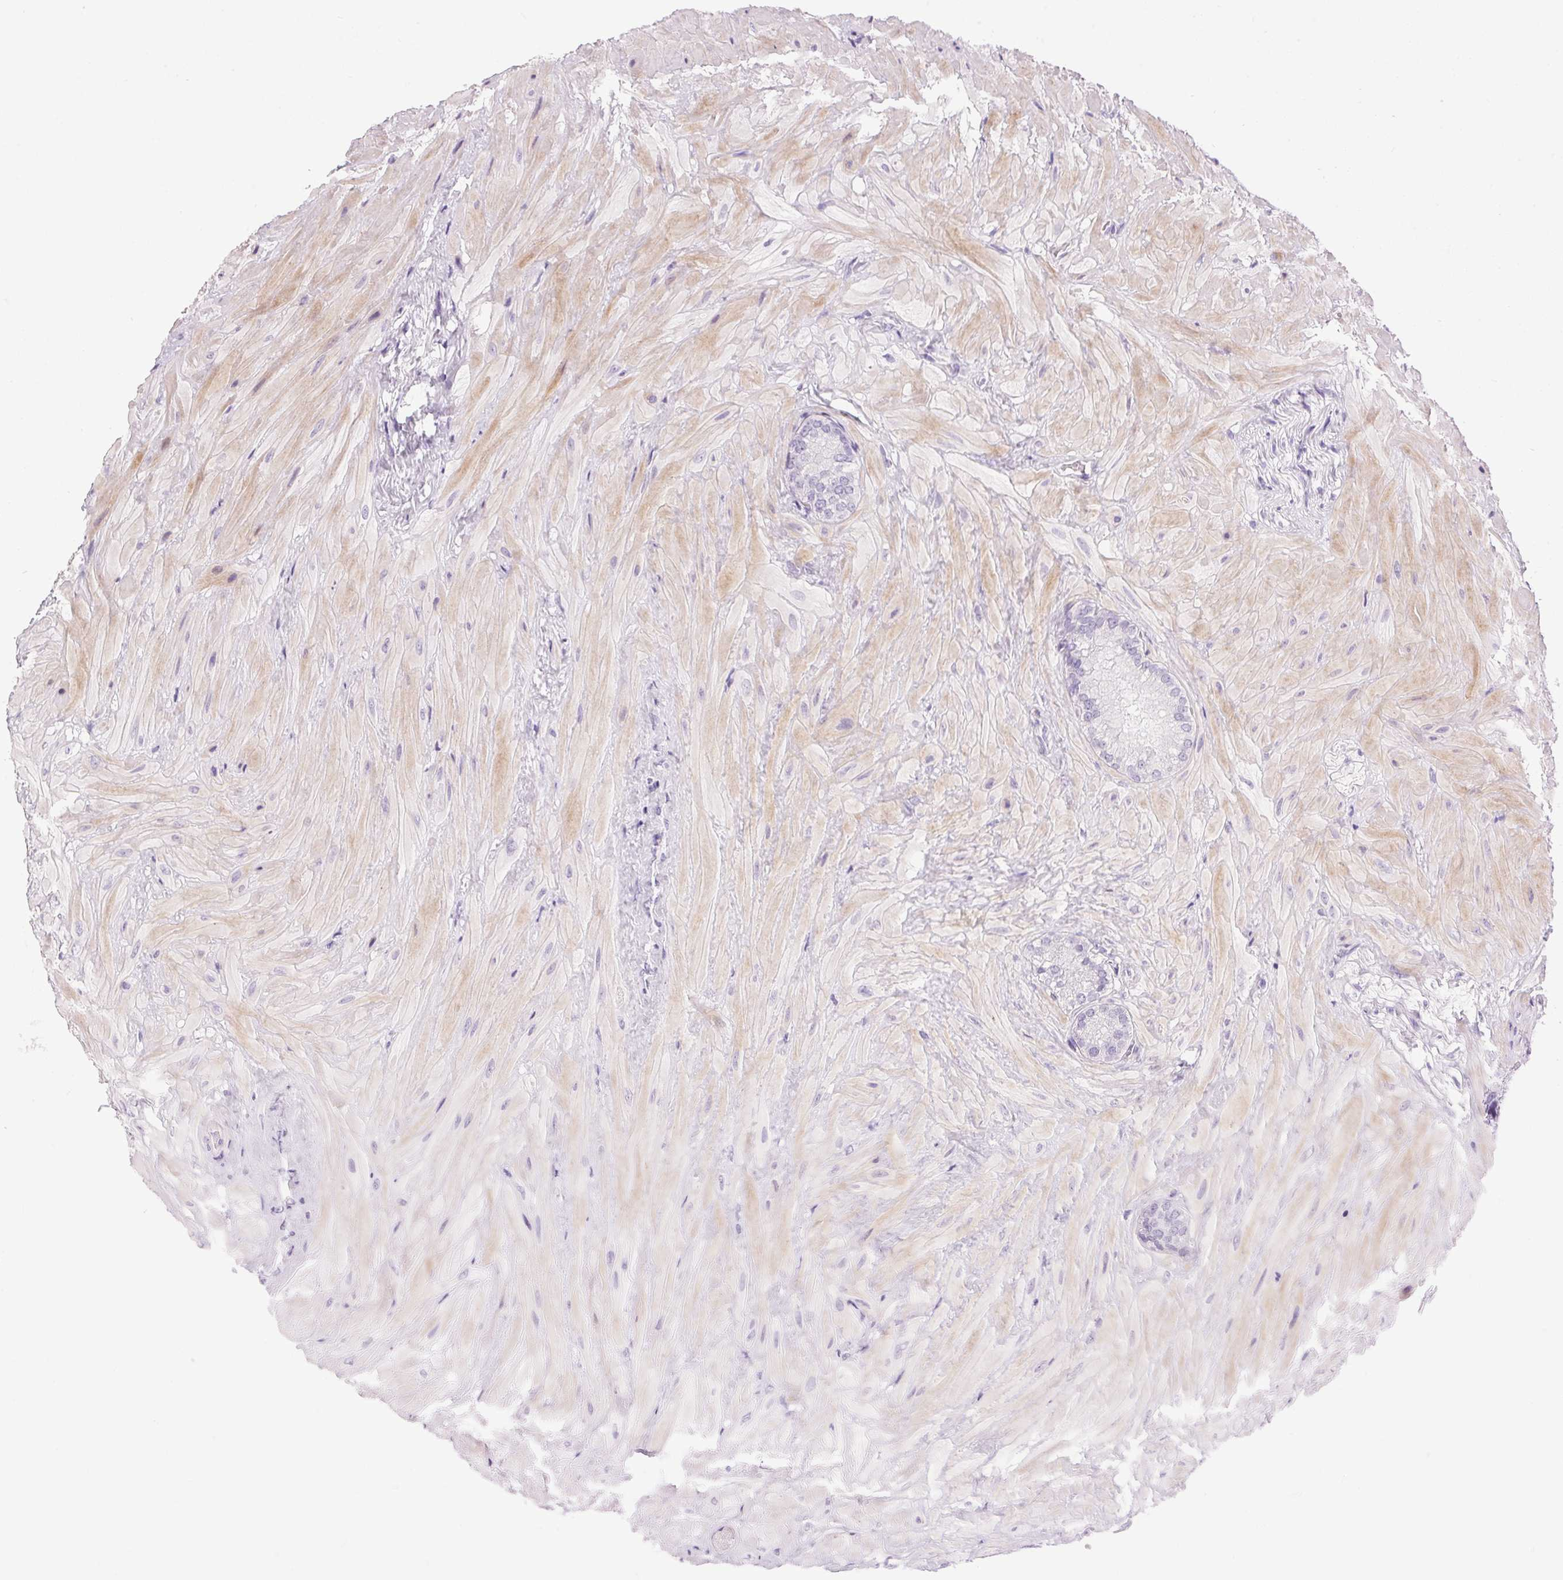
{"staining": {"intensity": "negative", "quantity": "none", "location": "none"}, "tissue": "seminal vesicle", "cell_type": "Glandular cells", "image_type": "normal", "snomed": [{"axis": "morphology", "description": "Normal tissue, NOS"}, {"axis": "topography", "description": "Seminal veicle"}], "caption": "Immunohistochemistry (IHC) of unremarkable human seminal vesicle shows no staining in glandular cells. (DAB (3,3'-diaminobenzidine) immunohistochemistry (IHC) visualized using brightfield microscopy, high magnification).", "gene": "SP7", "patient": {"sex": "male", "age": 57}}